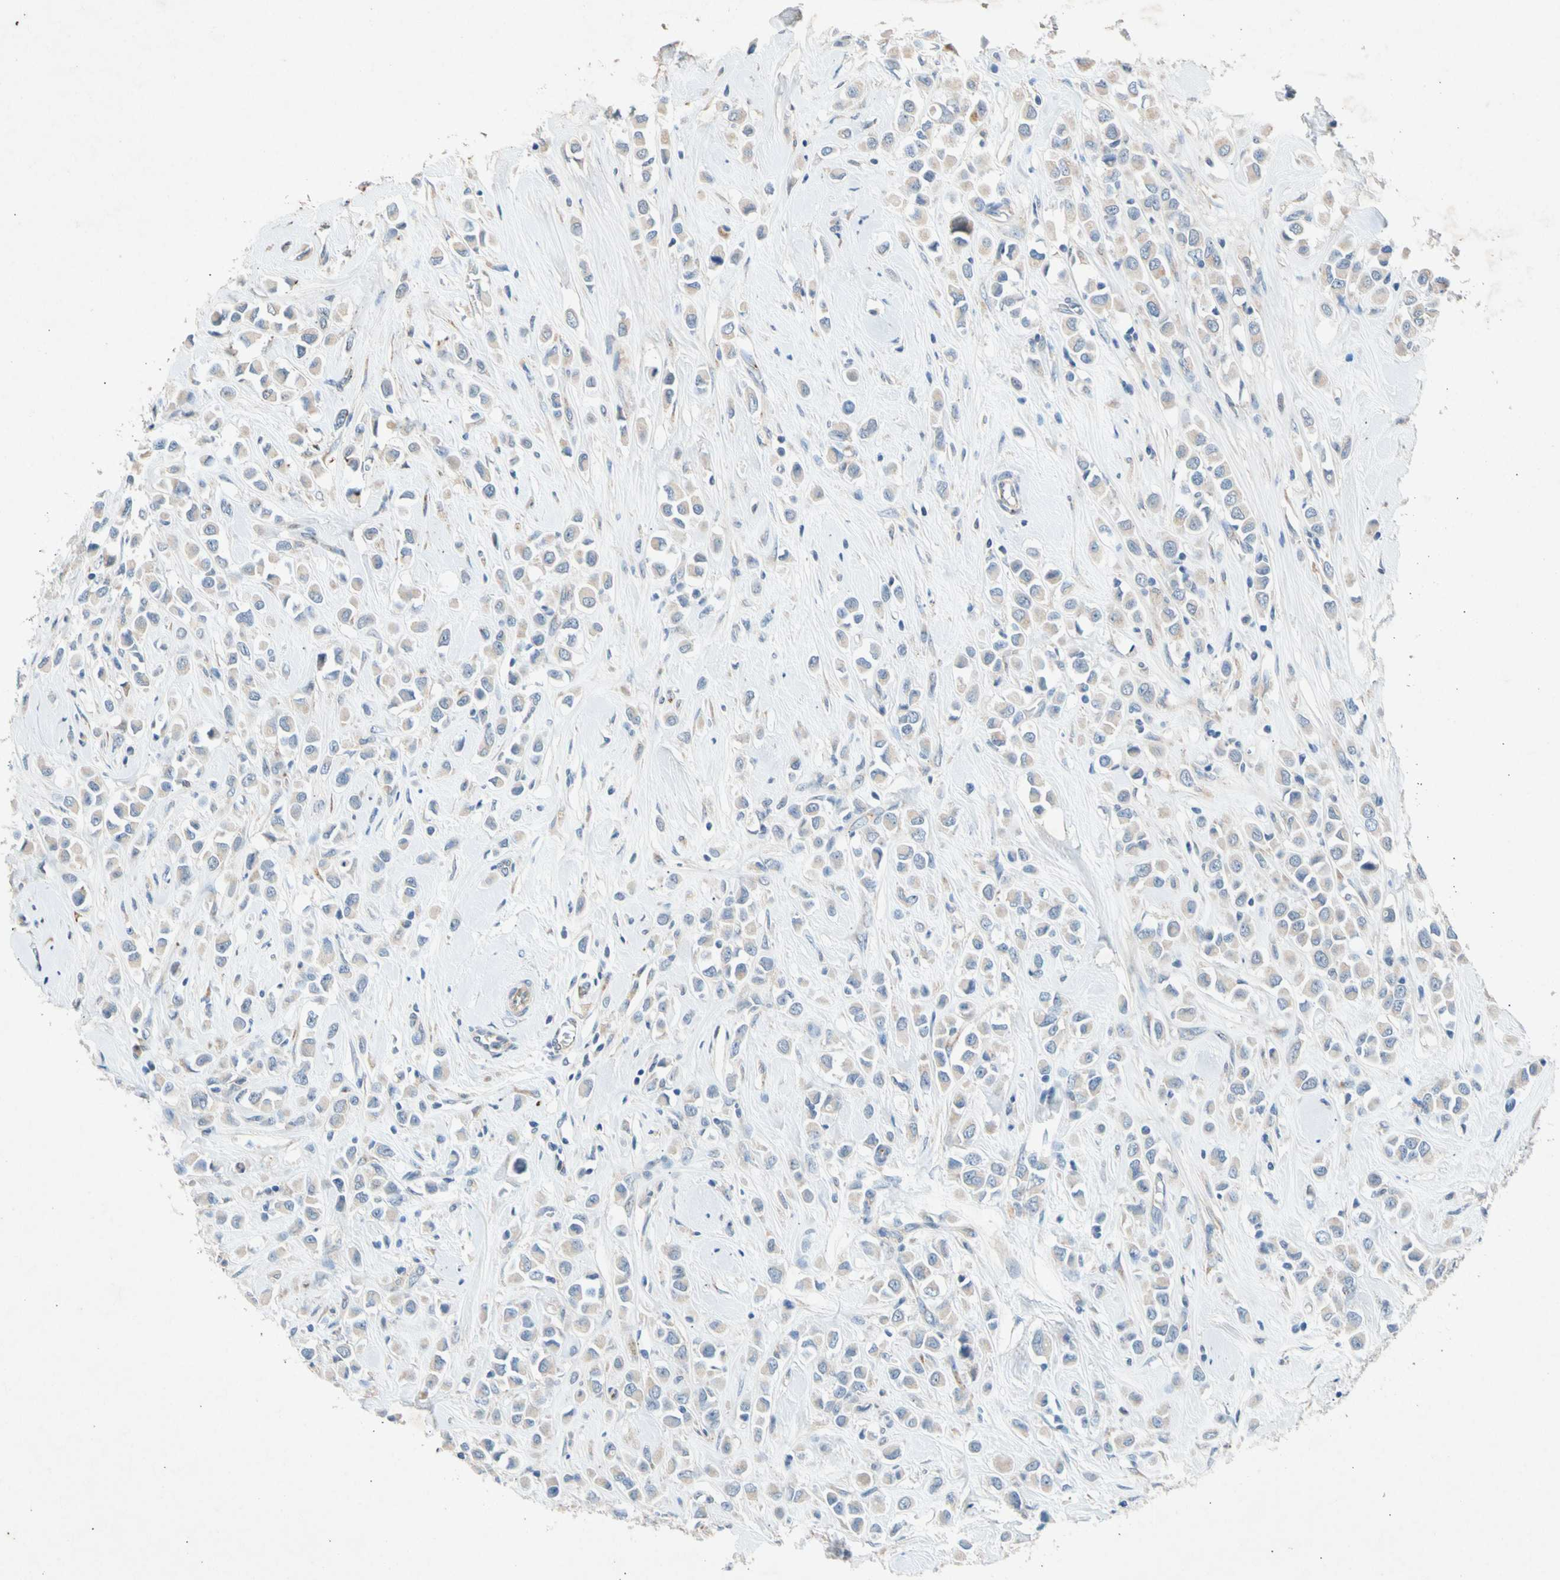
{"staining": {"intensity": "weak", "quantity": ">75%", "location": "cytoplasmic/membranous"}, "tissue": "breast cancer", "cell_type": "Tumor cells", "image_type": "cancer", "snomed": [{"axis": "morphology", "description": "Duct carcinoma"}, {"axis": "topography", "description": "Breast"}], "caption": "This photomicrograph shows IHC staining of invasive ductal carcinoma (breast), with low weak cytoplasmic/membranous staining in approximately >75% of tumor cells.", "gene": "GASK1B", "patient": {"sex": "female", "age": 61}}